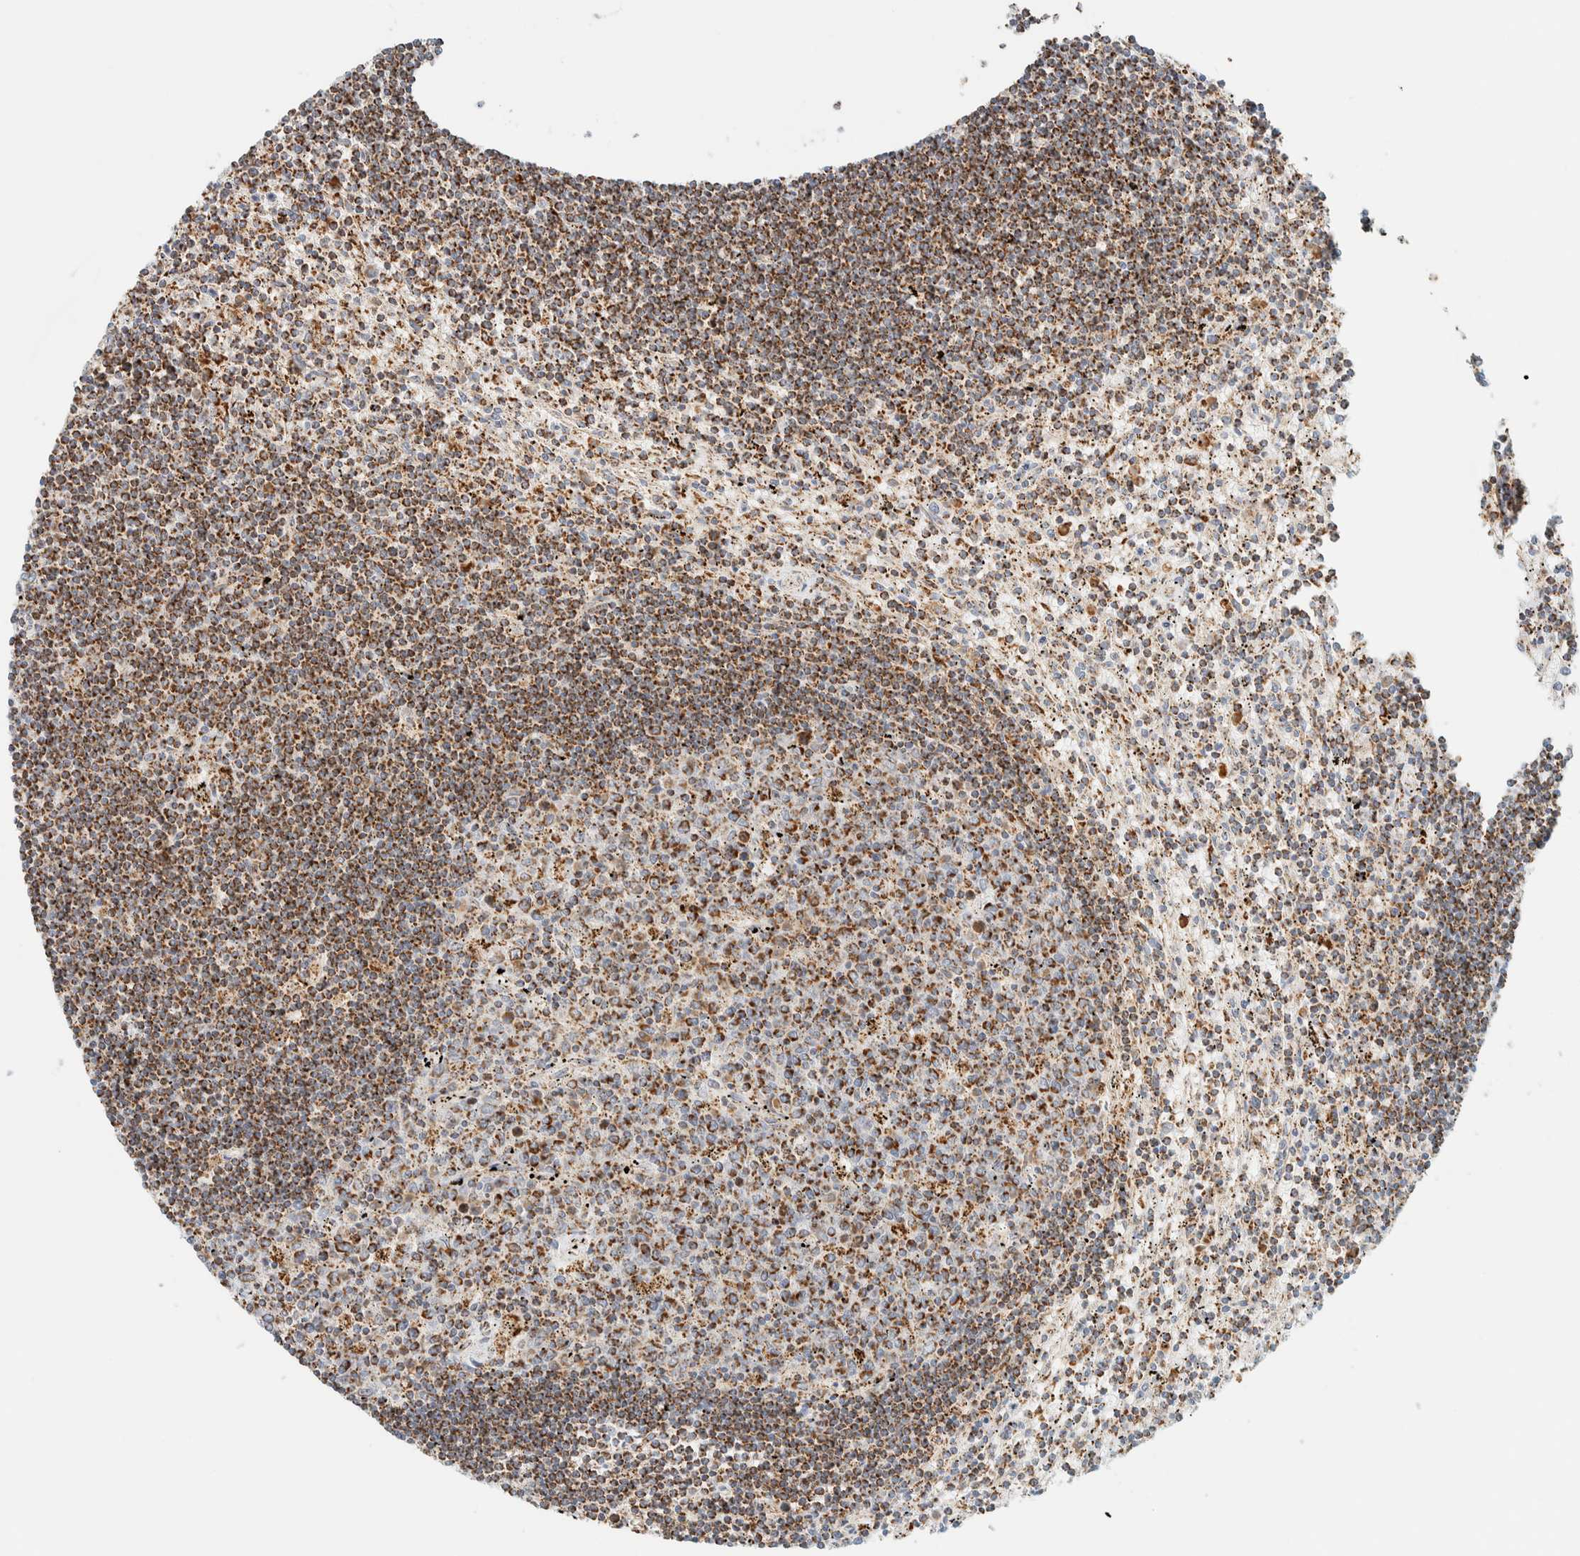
{"staining": {"intensity": "moderate", "quantity": ">75%", "location": "cytoplasmic/membranous"}, "tissue": "lymphoma", "cell_type": "Tumor cells", "image_type": "cancer", "snomed": [{"axis": "morphology", "description": "Malignant lymphoma, non-Hodgkin's type, Low grade"}, {"axis": "topography", "description": "Spleen"}], "caption": "Immunohistochemical staining of human lymphoma demonstrates medium levels of moderate cytoplasmic/membranous protein expression in approximately >75% of tumor cells. The staining was performed using DAB, with brown indicating positive protein expression. Nuclei are stained blue with hematoxylin.", "gene": "KIFAP3", "patient": {"sex": "male", "age": 76}}